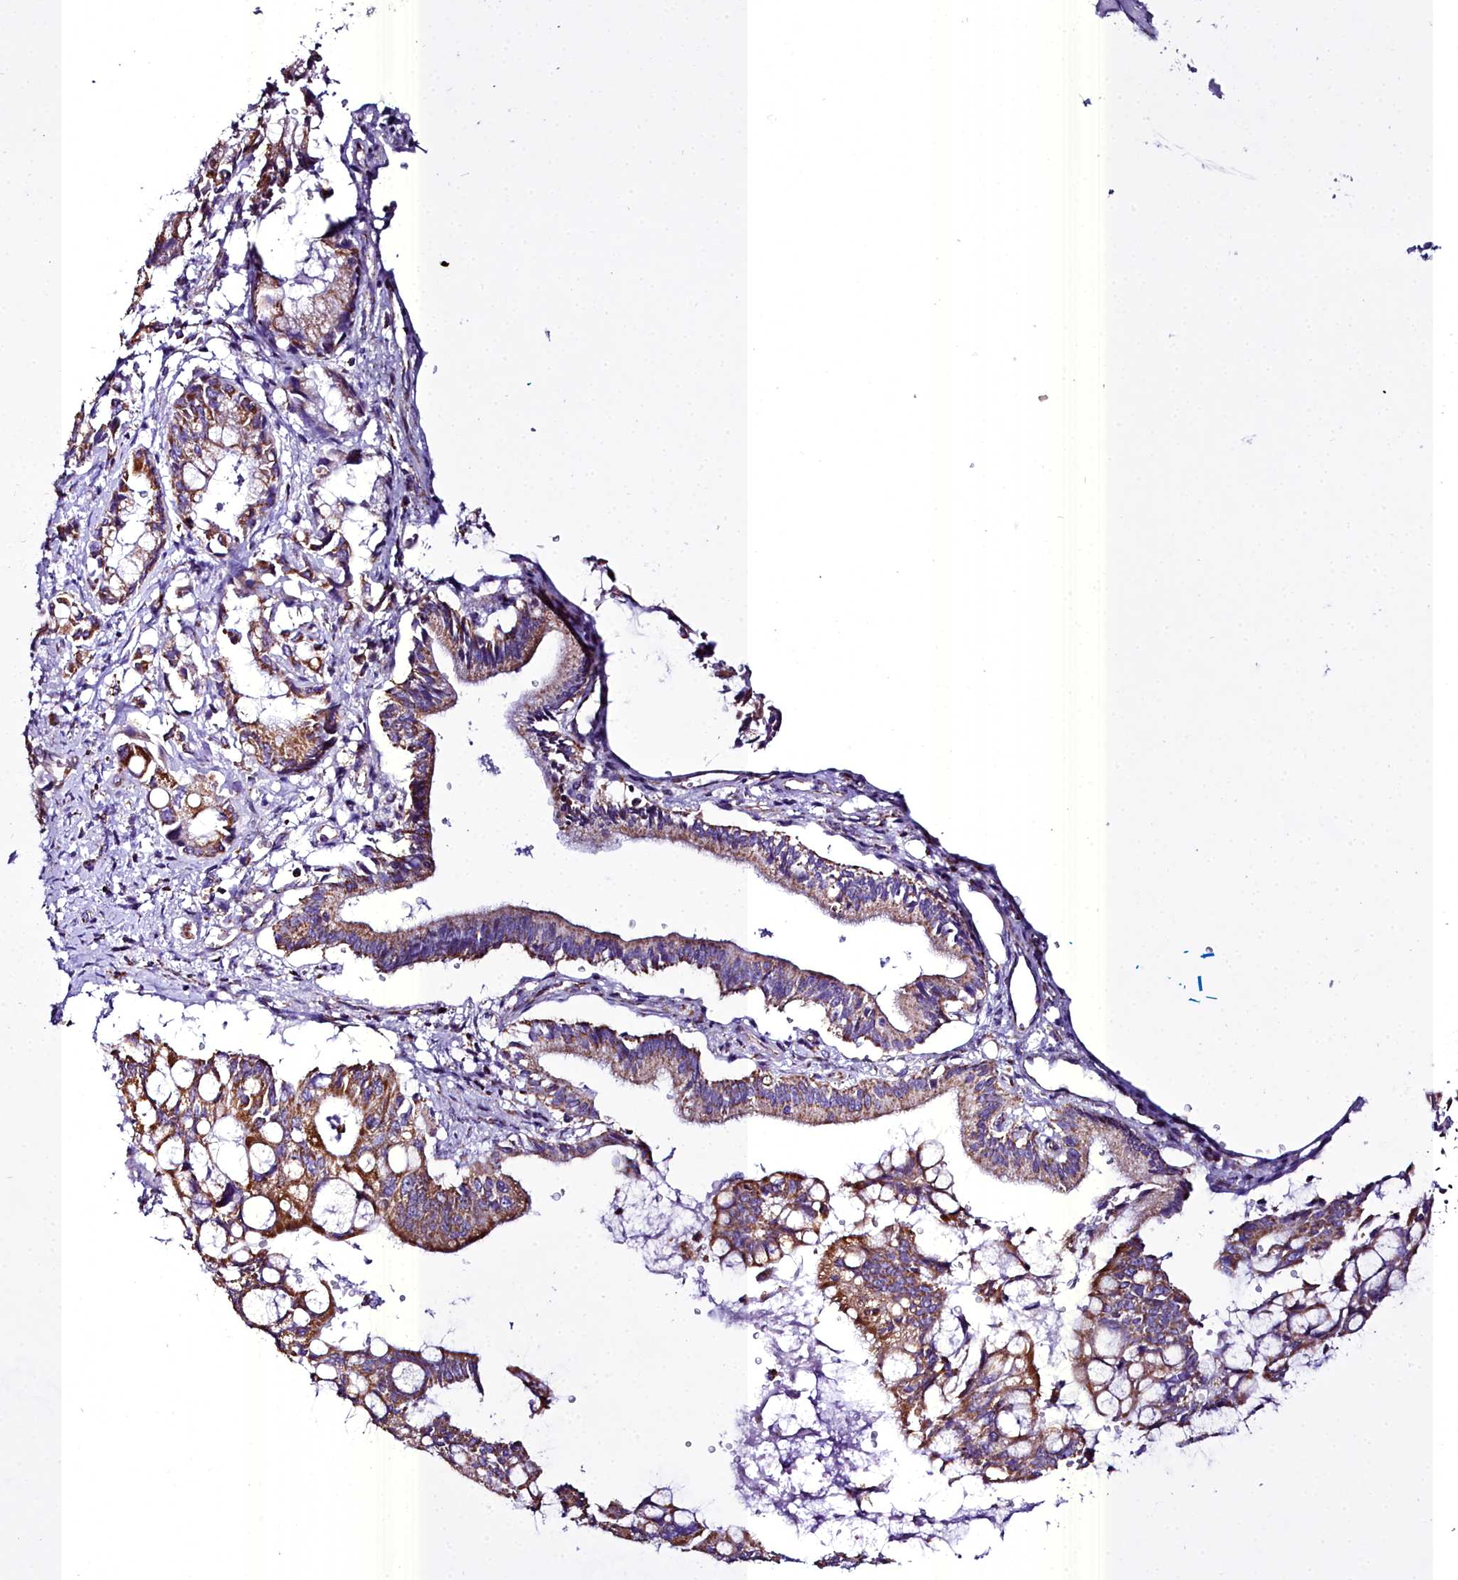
{"staining": {"intensity": "moderate", "quantity": ">75%", "location": "cytoplasmic/membranous"}, "tissue": "pancreatic cancer", "cell_type": "Tumor cells", "image_type": "cancer", "snomed": [{"axis": "morphology", "description": "Adenocarcinoma, NOS"}, {"axis": "topography", "description": "Pancreas"}], "caption": "Brown immunohistochemical staining in pancreatic adenocarcinoma demonstrates moderate cytoplasmic/membranous expression in about >75% of tumor cells.", "gene": "WDFY3", "patient": {"sex": "male", "age": 68}}